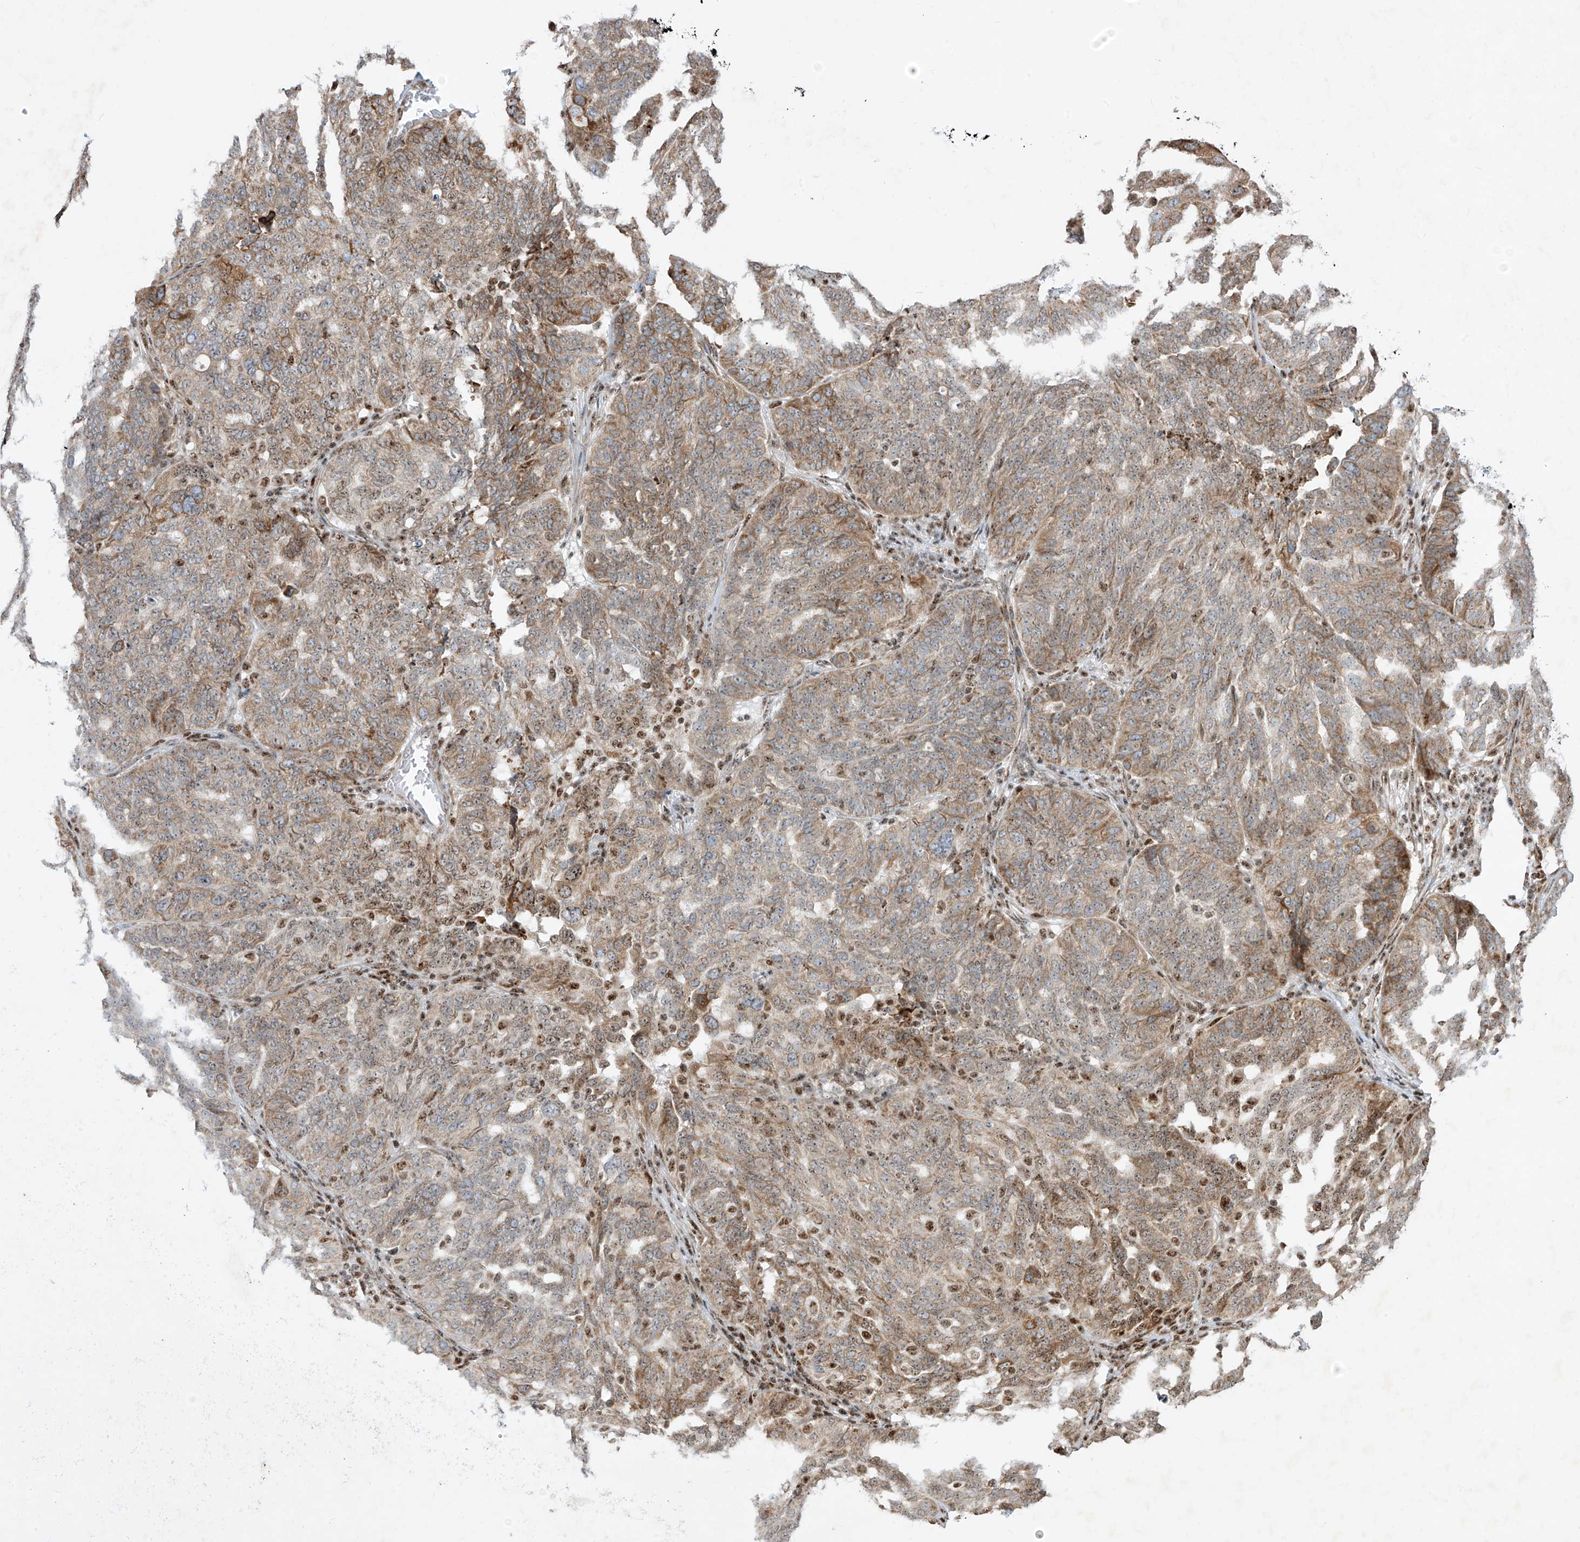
{"staining": {"intensity": "moderate", "quantity": "25%-75%", "location": "cytoplasmic/membranous,nuclear"}, "tissue": "ovarian cancer", "cell_type": "Tumor cells", "image_type": "cancer", "snomed": [{"axis": "morphology", "description": "Cystadenocarcinoma, serous, NOS"}, {"axis": "topography", "description": "Ovary"}], "caption": "IHC staining of ovarian cancer, which demonstrates medium levels of moderate cytoplasmic/membranous and nuclear staining in approximately 25%-75% of tumor cells indicating moderate cytoplasmic/membranous and nuclear protein positivity. The staining was performed using DAB (3,3'-diaminobenzidine) (brown) for protein detection and nuclei were counterstained in hematoxylin (blue).", "gene": "ZBTB8A", "patient": {"sex": "female", "age": 59}}